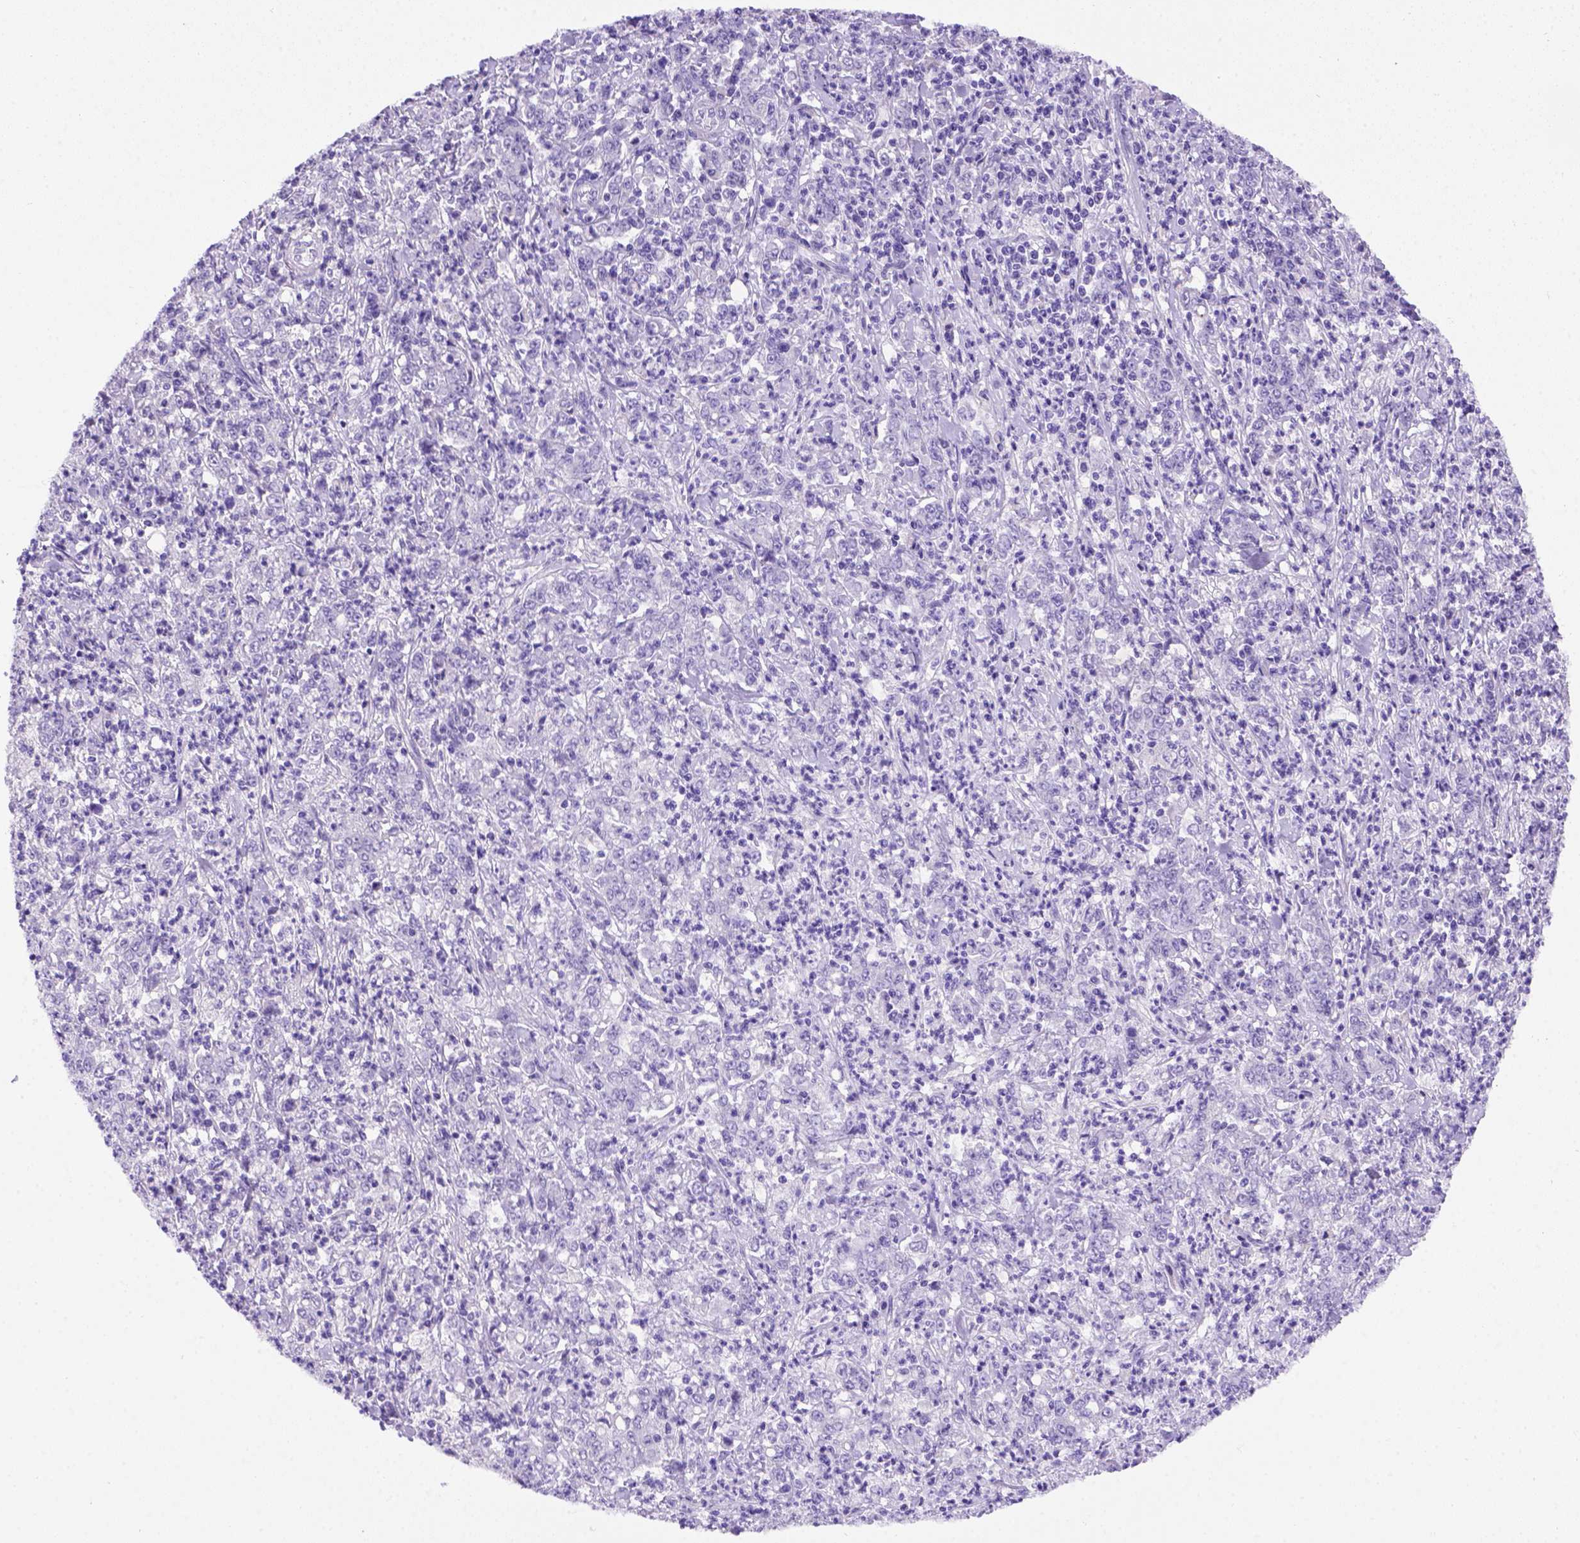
{"staining": {"intensity": "negative", "quantity": "none", "location": "none"}, "tissue": "stomach cancer", "cell_type": "Tumor cells", "image_type": "cancer", "snomed": [{"axis": "morphology", "description": "Adenocarcinoma, NOS"}, {"axis": "topography", "description": "Stomach, lower"}], "caption": "Immunohistochemistry (IHC) photomicrograph of human stomach adenocarcinoma stained for a protein (brown), which shows no positivity in tumor cells.", "gene": "FOXI1", "patient": {"sex": "female", "age": 71}}